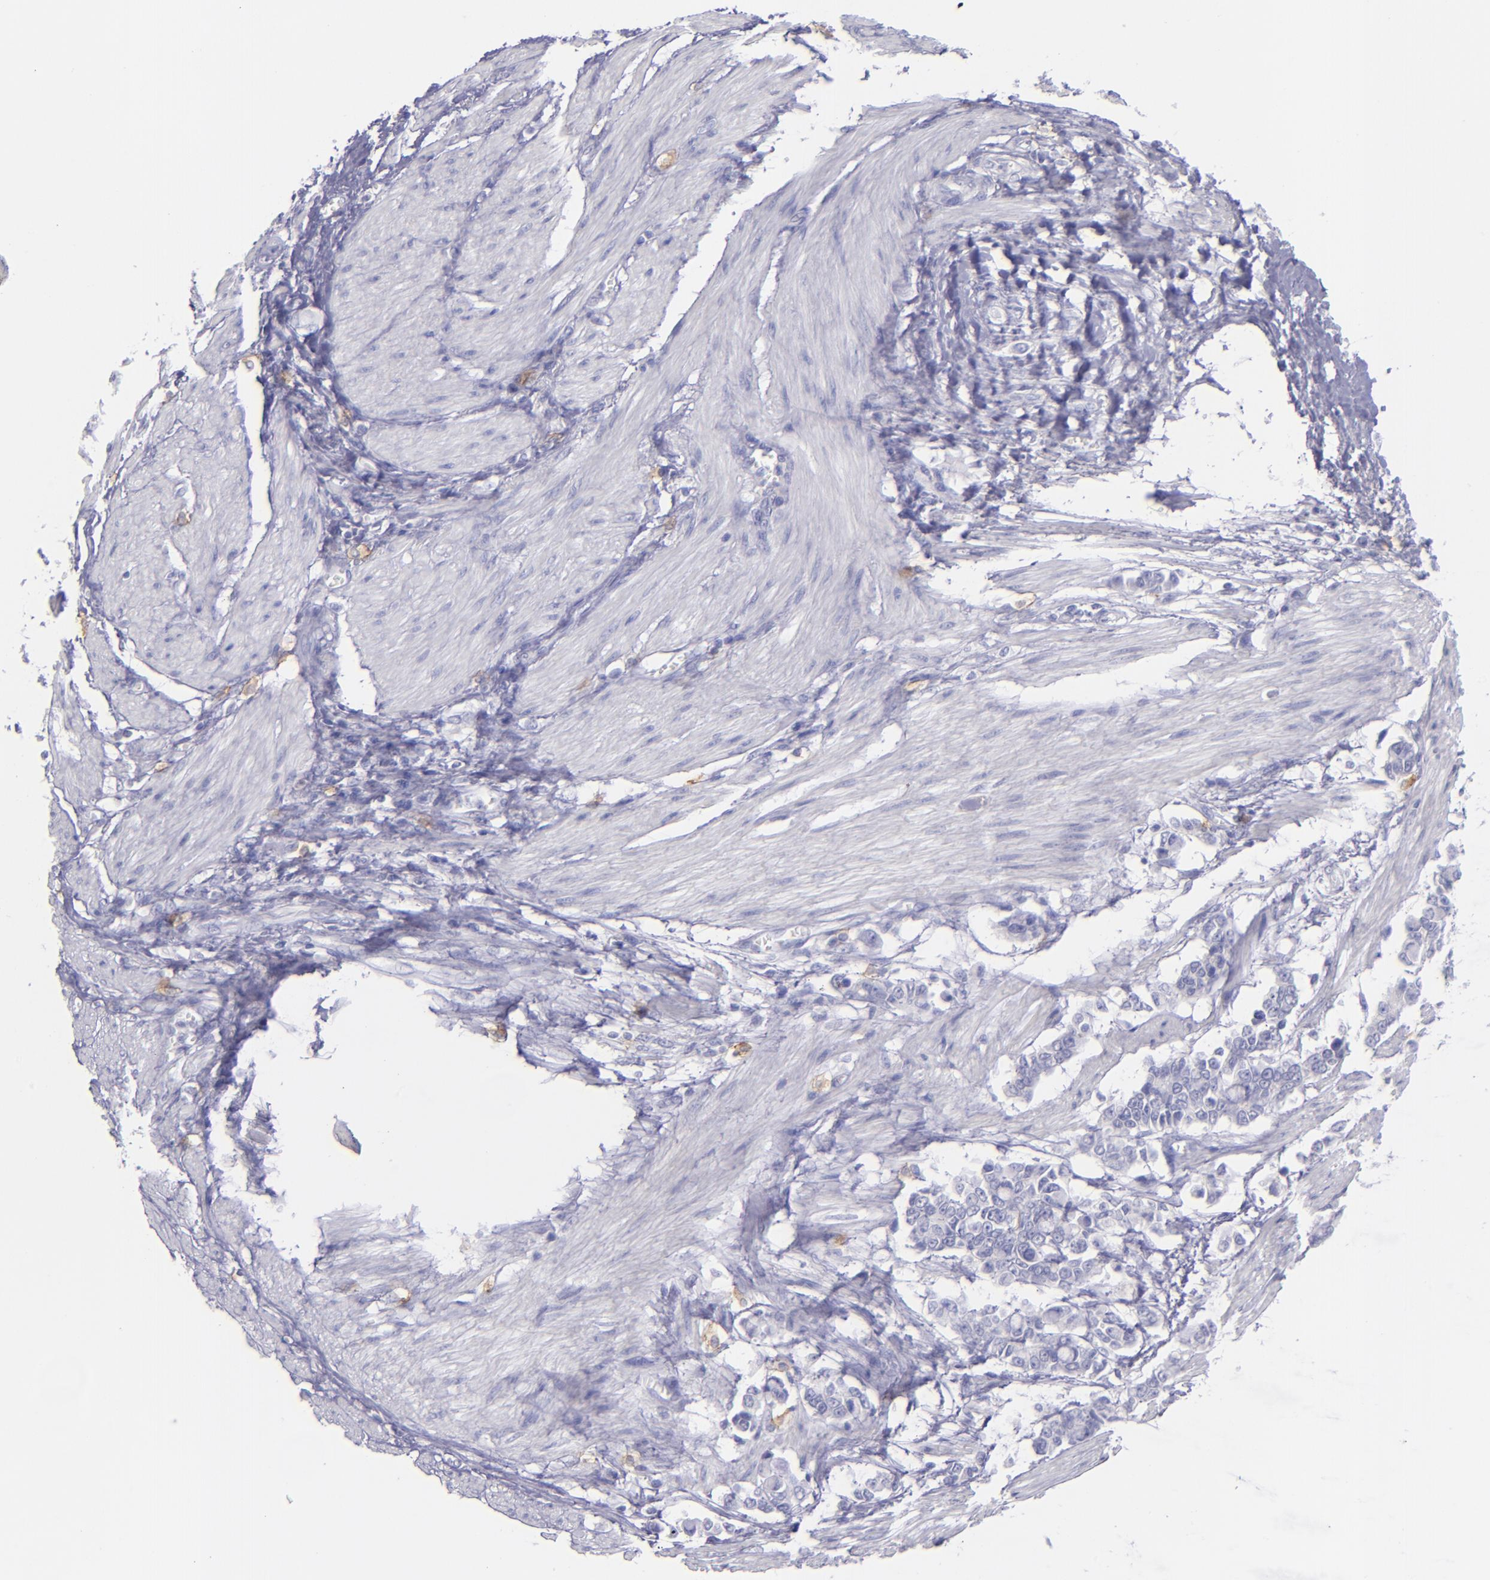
{"staining": {"intensity": "negative", "quantity": "none", "location": "none"}, "tissue": "stomach cancer", "cell_type": "Tumor cells", "image_type": "cancer", "snomed": [{"axis": "morphology", "description": "Adenocarcinoma, NOS"}, {"axis": "topography", "description": "Stomach"}], "caption": "Tumor cells are negative for protein expression in human stomach cancer (adenocarcinoma).", "gene": "CD82", "patient": {"sex": "male", "age": 78}}